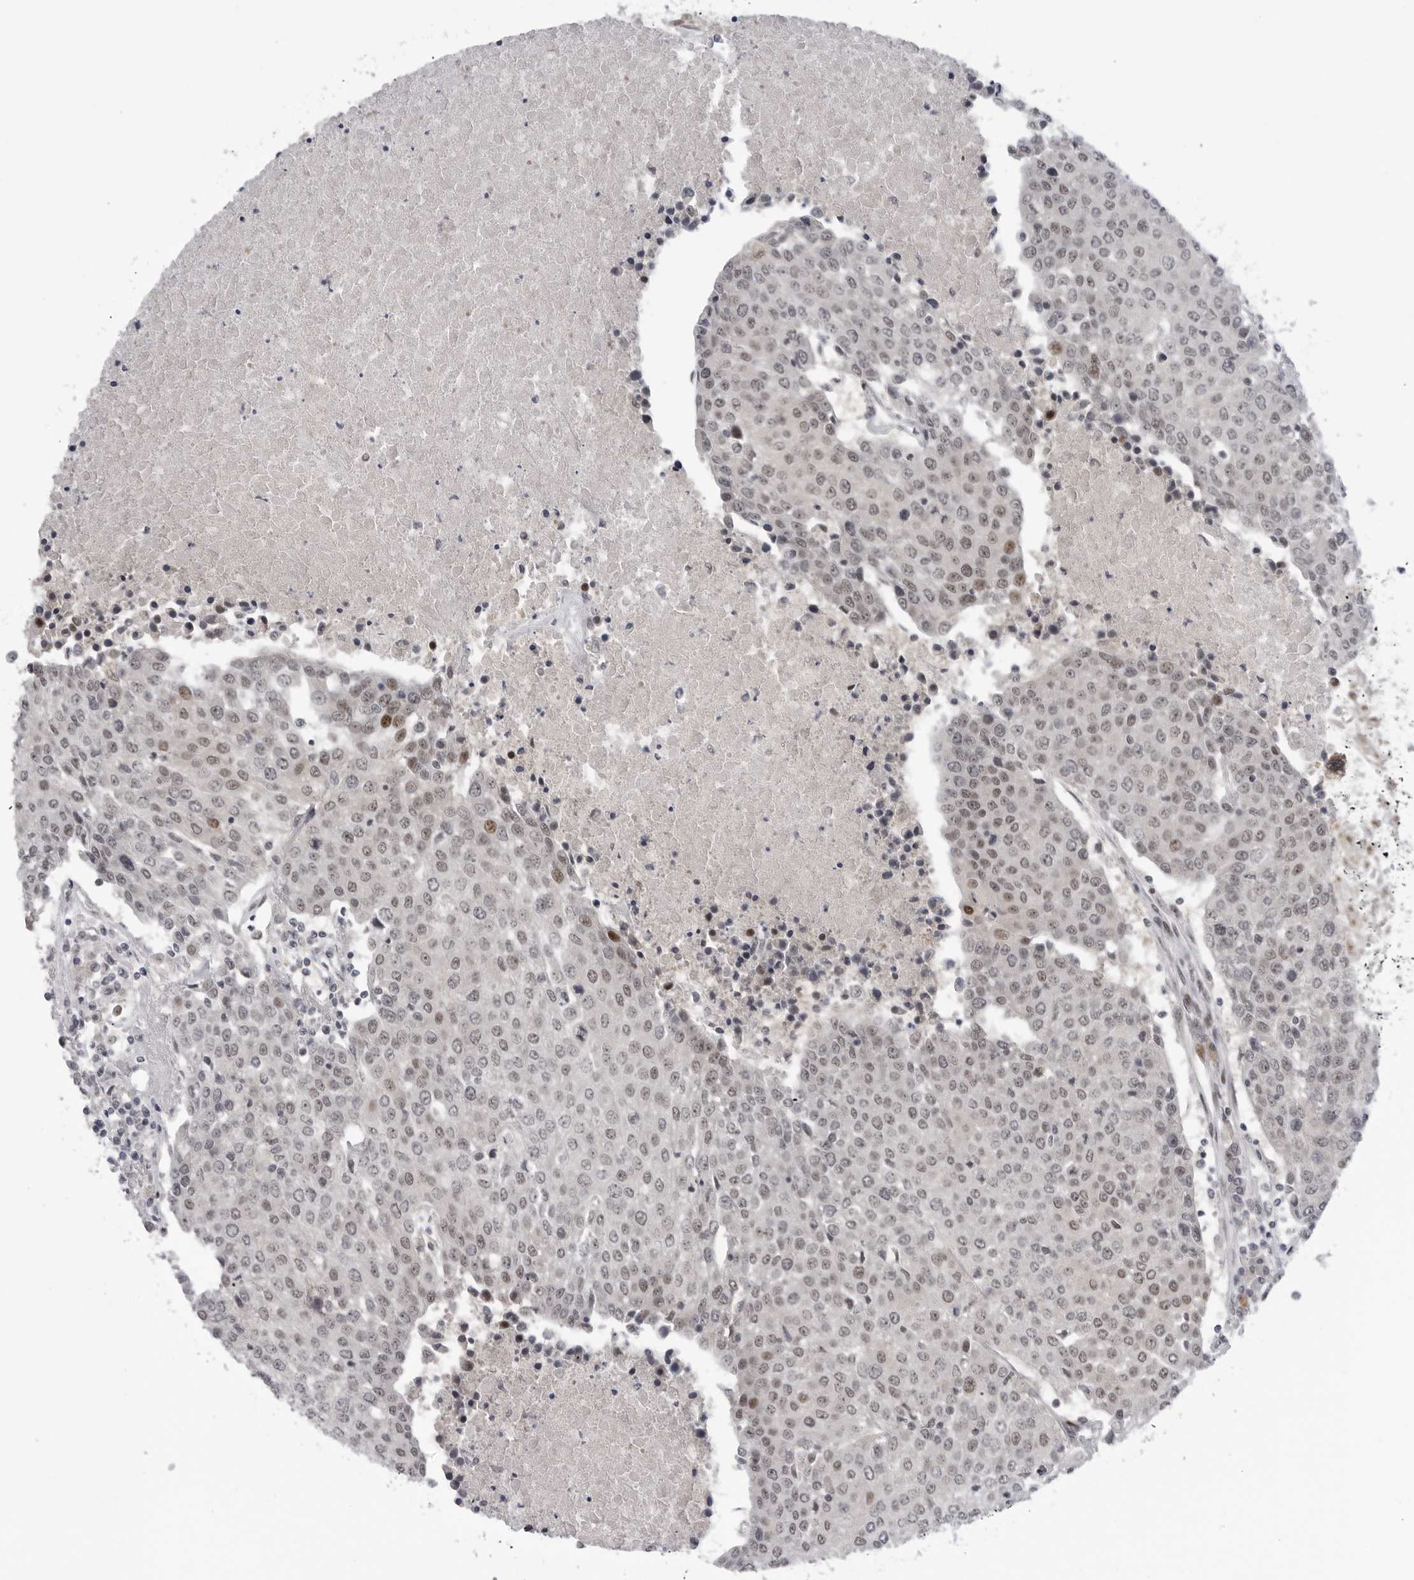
{"staining": {"intensity": "weak", "quantity": ">75%", "location": "nuclear"}, "tissue": "urothelial cancer", "cell_type": "Tumor cells", "image_type": "cancer", "snomed": [{"axis": "morphology", "description": "Urothelial carcinoma, High grade"}, {"axis": "topography", "description": "Urinary bladder"}], "caption": "This is an image of immunohistochemistry staining of urothelial cancer, which shows weak positivity in the nuclear of tumor cells.", "gene": "ALPK2", "patient": {"sex": "female", "age": 85}}